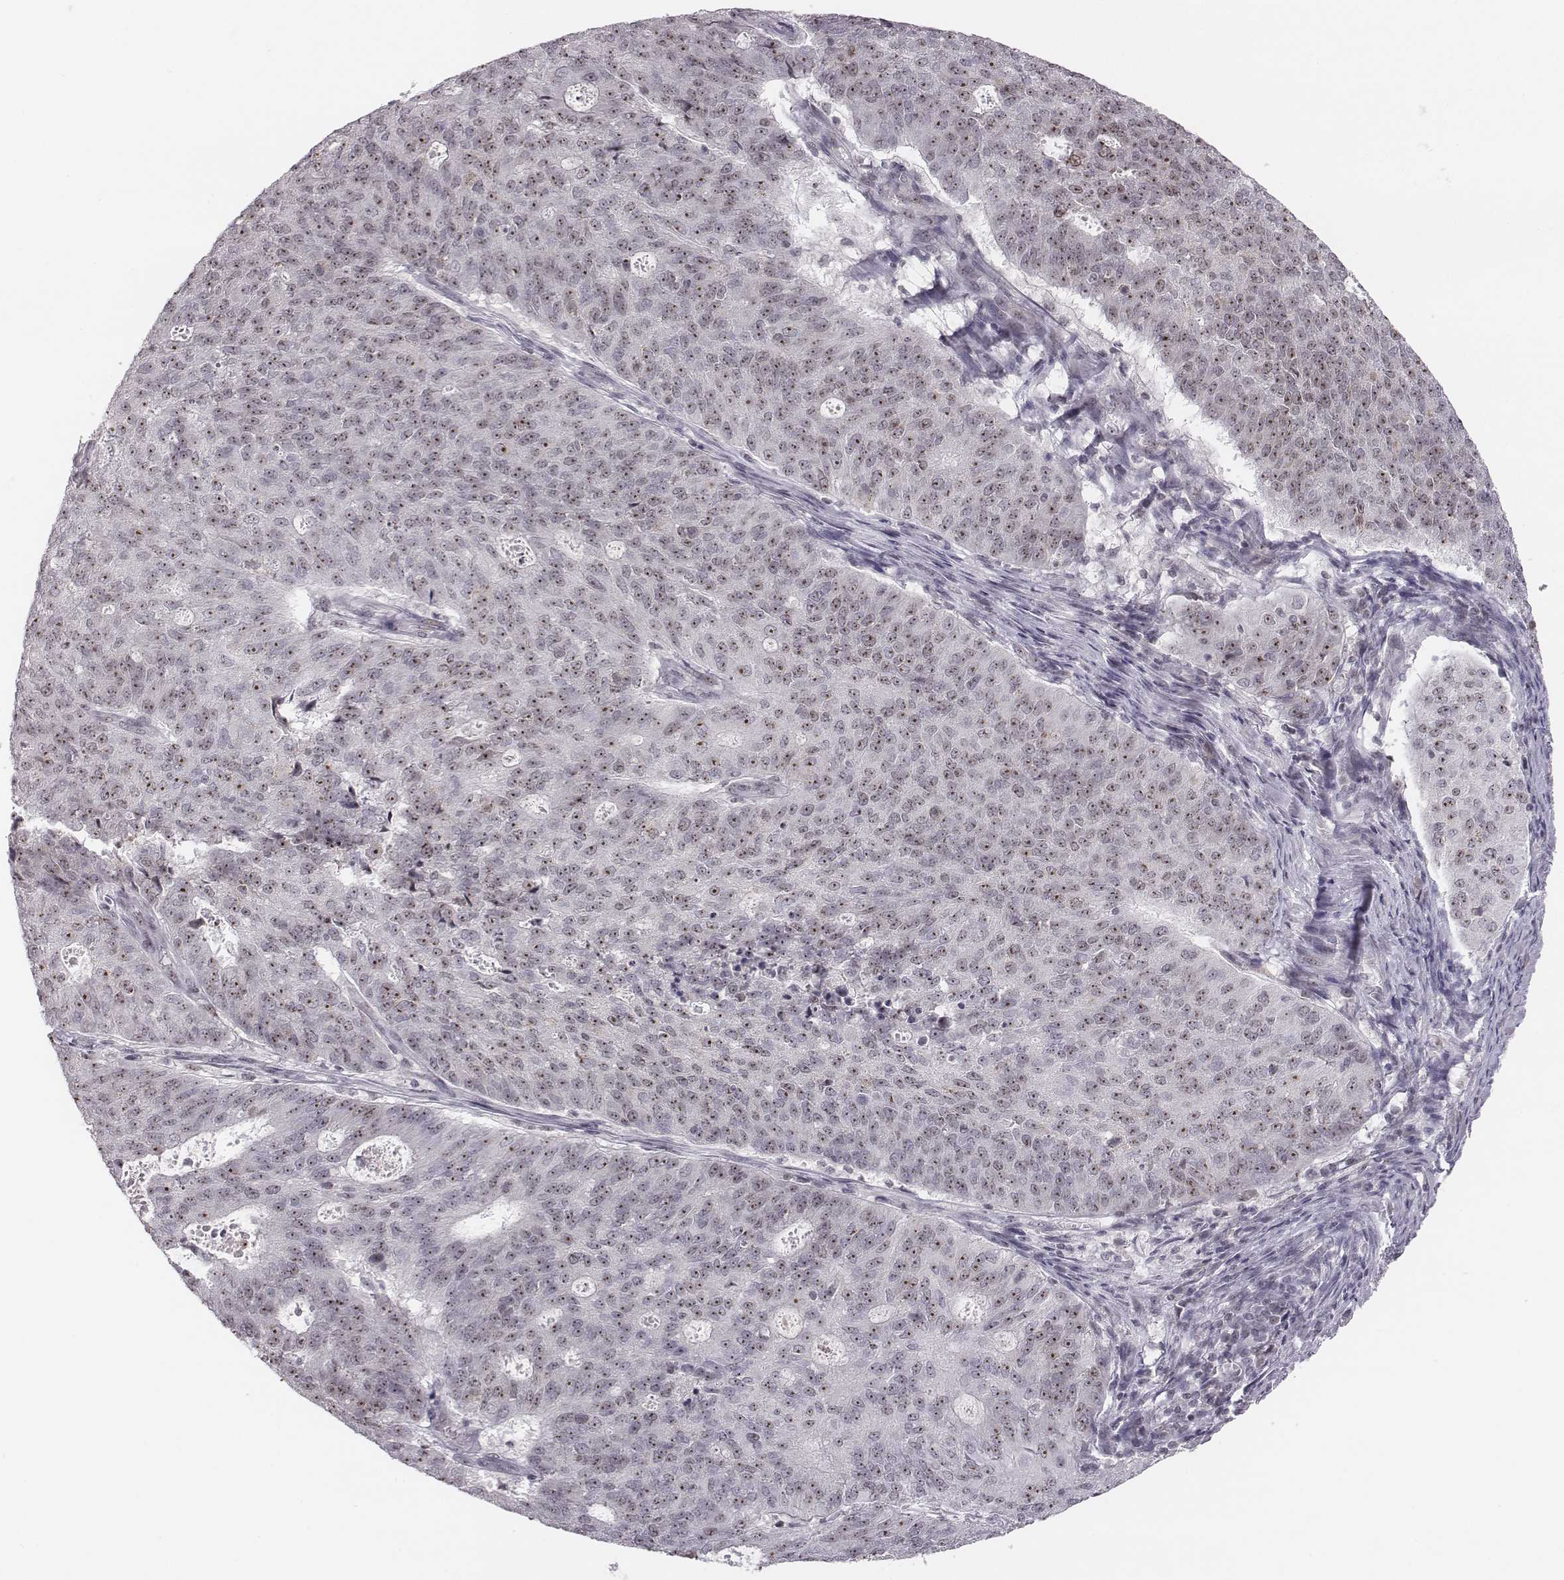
{"staining": {"intensity": "moderate", "quantity": "25%-75%", "location": "nuclear"}, "tissue": "endometrial cancer", "cell_type": "Tumor cells", "image_type": "cancer", "snomed": [{"axis": "morphology", "description": "Adenocarcinoma, NOS"}, {"axis": "topography", "description": "Endometrium"}], "caption": "This is a micrograph of immunohistochemistry (IHC) staining of endometrial cancer (adenocarcinoma), which shows moderate expression in the nuclear of tumor cells.", "gene": "NIFK", "patient": {"sex": "female", "age": 82}}